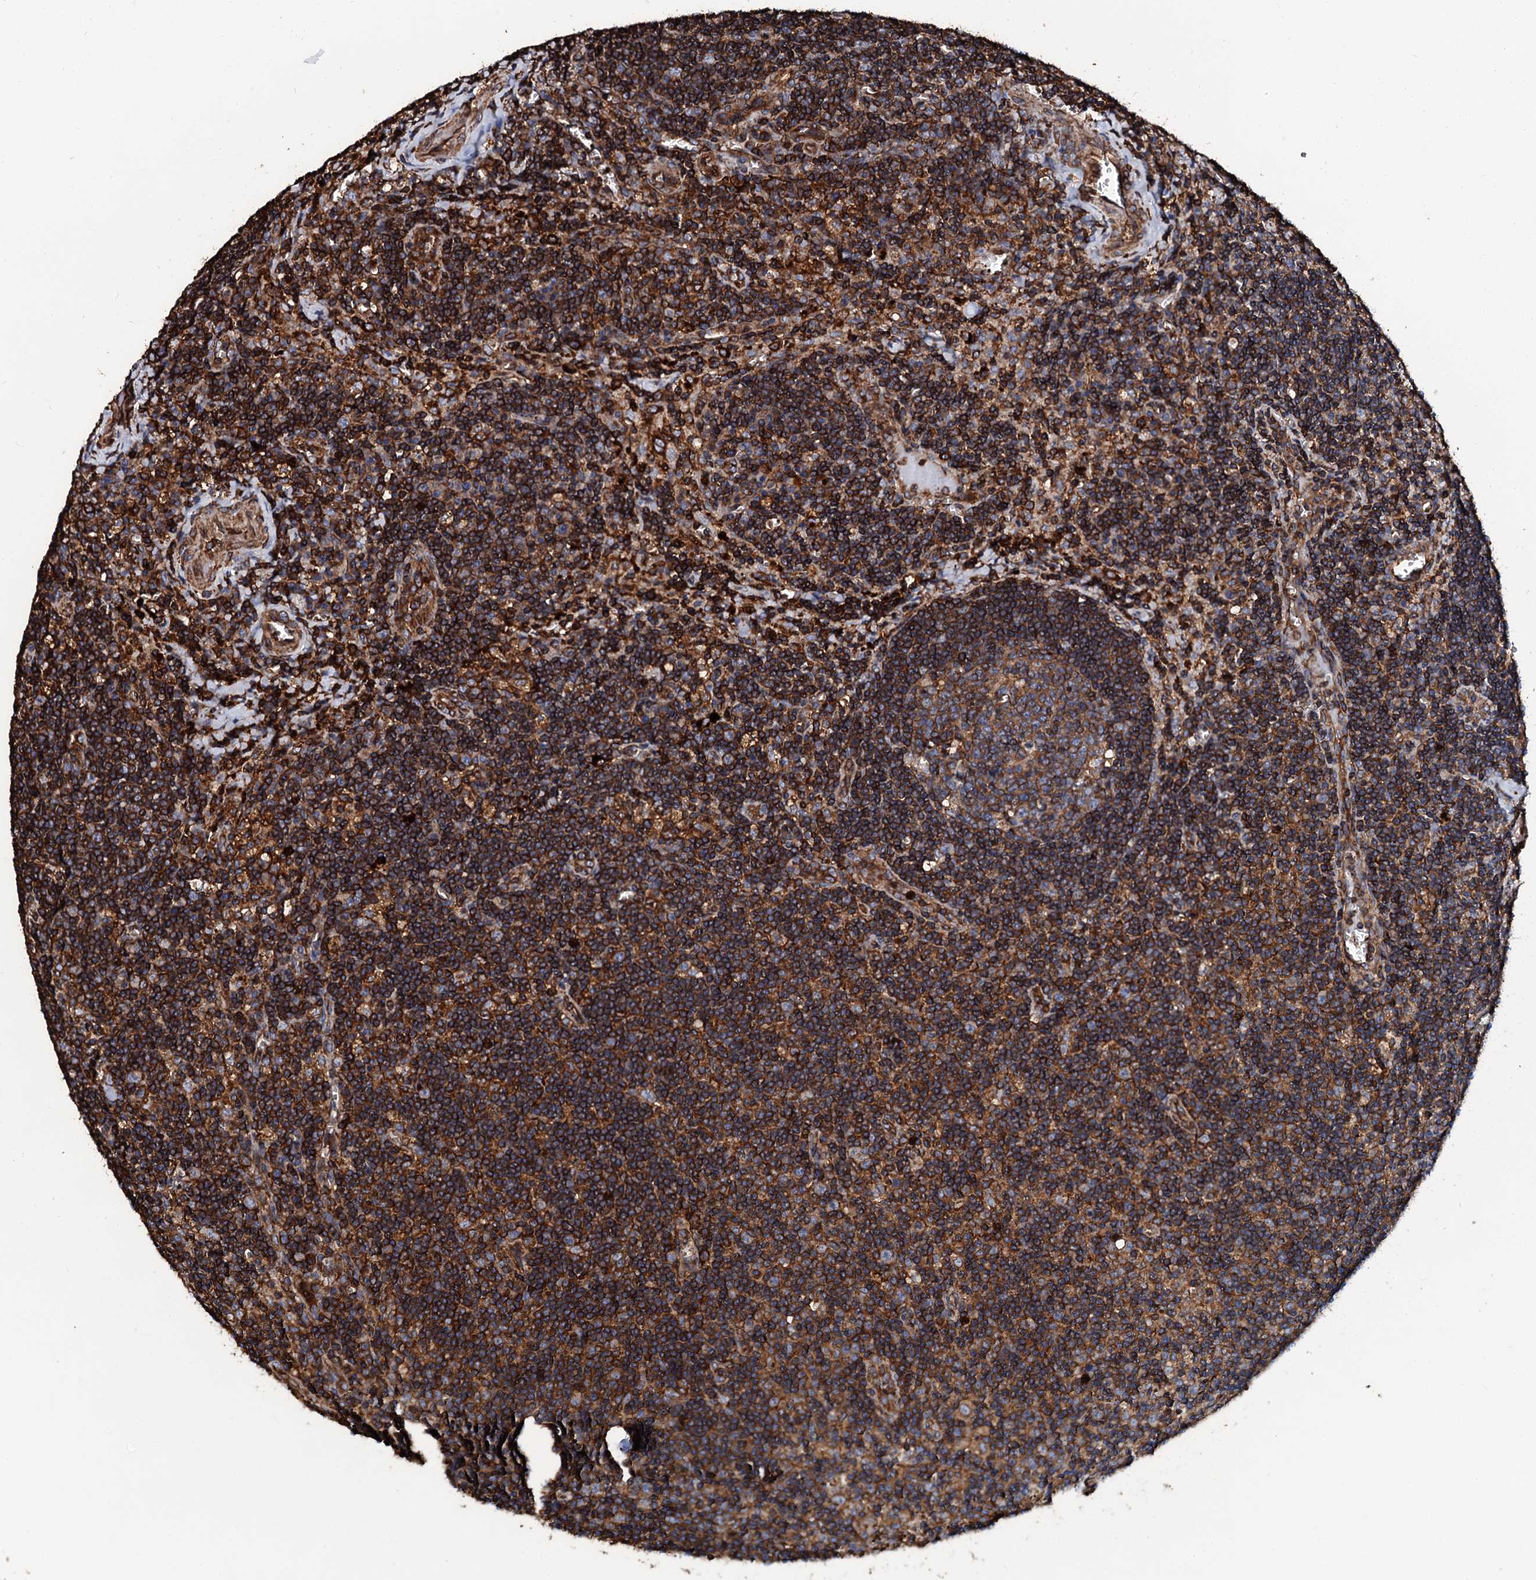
{"staining": {"intensity": "moderate", "quantity": ">75%", "location": "cytoplasmic/membranous"}, "tissue": "lymph node", "cell_type": "Germinal center cells", "image_type": "normal", "snomed": [{"axis": "morphology", "description": "Normal tissue, NOS"}, {"axis": "topography", "description": "Lymph node"}], "caption": "Germinal center cells exhibit moderate cytoplasmic/membranous expression in about >75% of cells in normal lymph node. (brown staining indicates protein expression, while blue staining denotes nuclei).", "gene": "INTS10", "patient": {"sex": "male", "age": 58}}